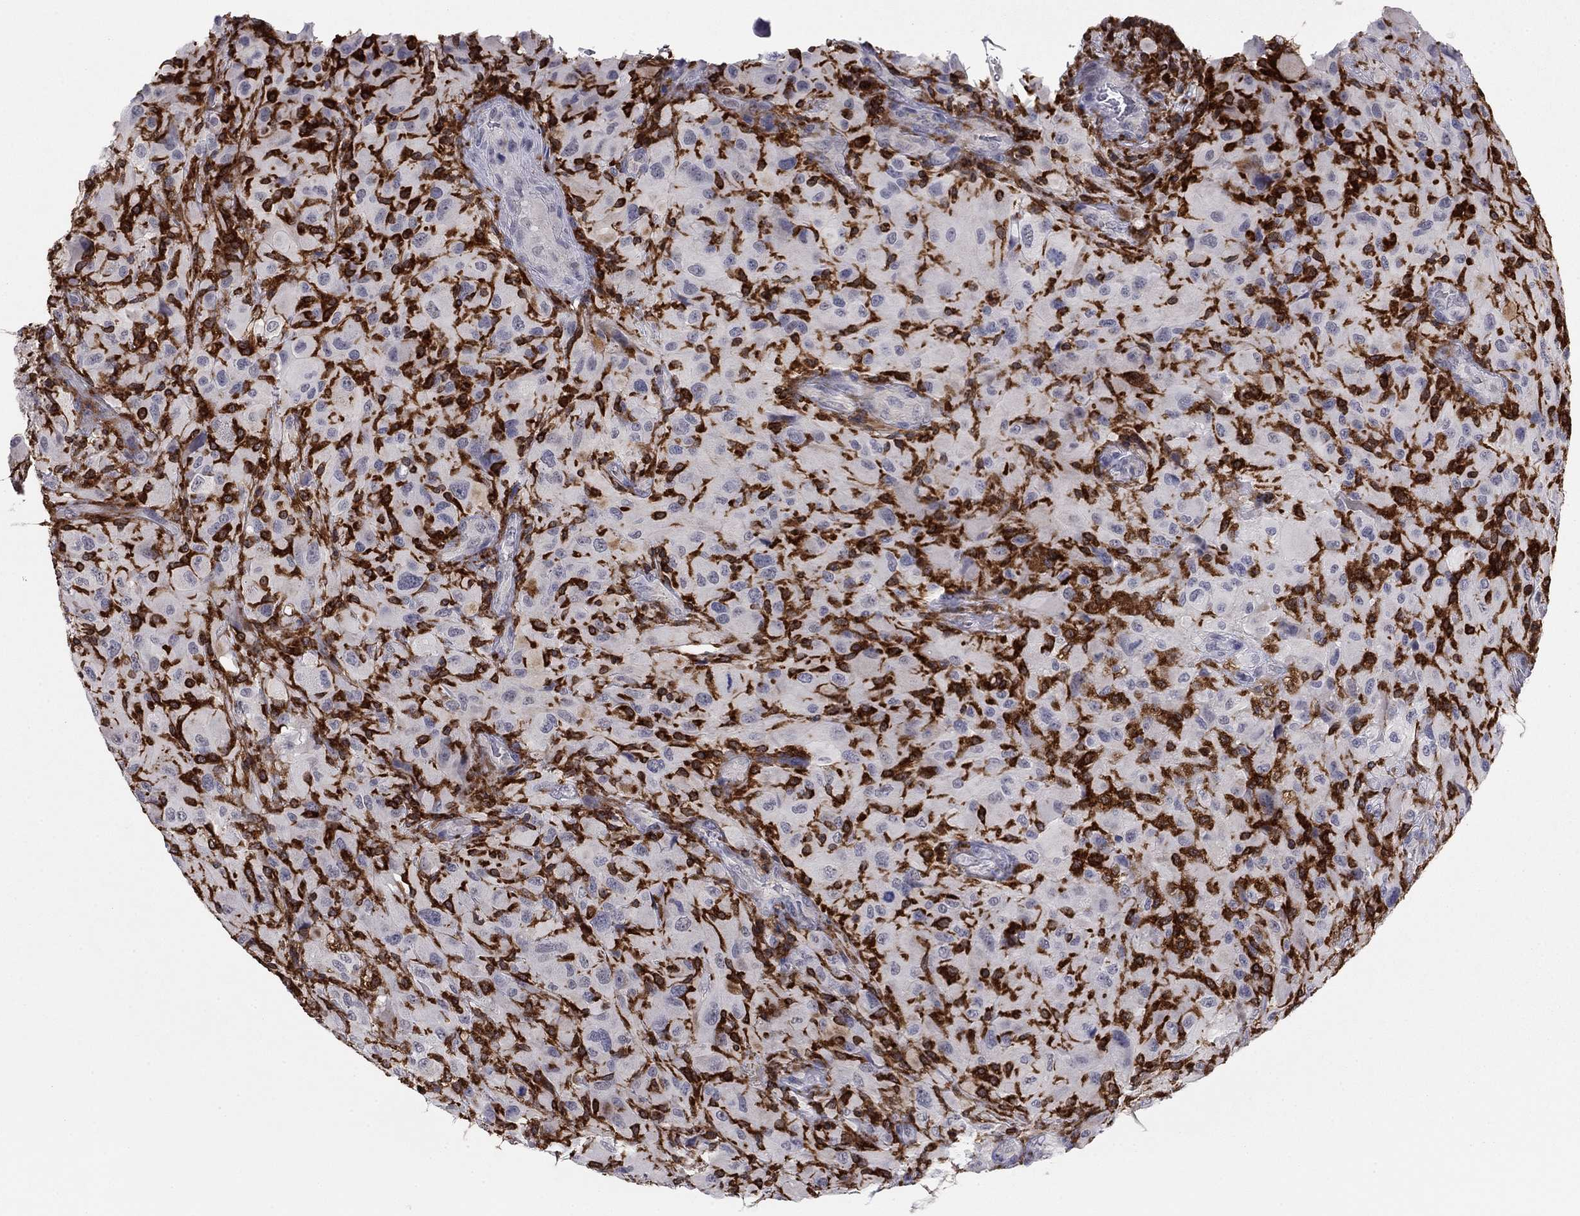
{"staining": {"intensity": "strong", "quantity": "<25%", "location": "cytoplasmic/membranous"}, "tissue": "glioma", "cell_type": "Tumor cells", "image_type": "cancer", "snomed": [{"axis": "morphology", "description": "Glioma, malignant, High grade"}, {"axis": "topography", "description": "Cerebral cortex"}], "caption": "High-magnification brightfield microscopy of glioma stained with DAB (3,3'-diaminobenzidine) (brown) and counterstained with hematoxylin (blue). tumor cells exhibit strong cytoplasmic/membranous staining is identified in approximately<25% of cells. Ihc stains the protein of interest in brown and the nuclei are stained blue.", "gene": "PLCB2", "patient": {"sex": "male", "age": 35}}